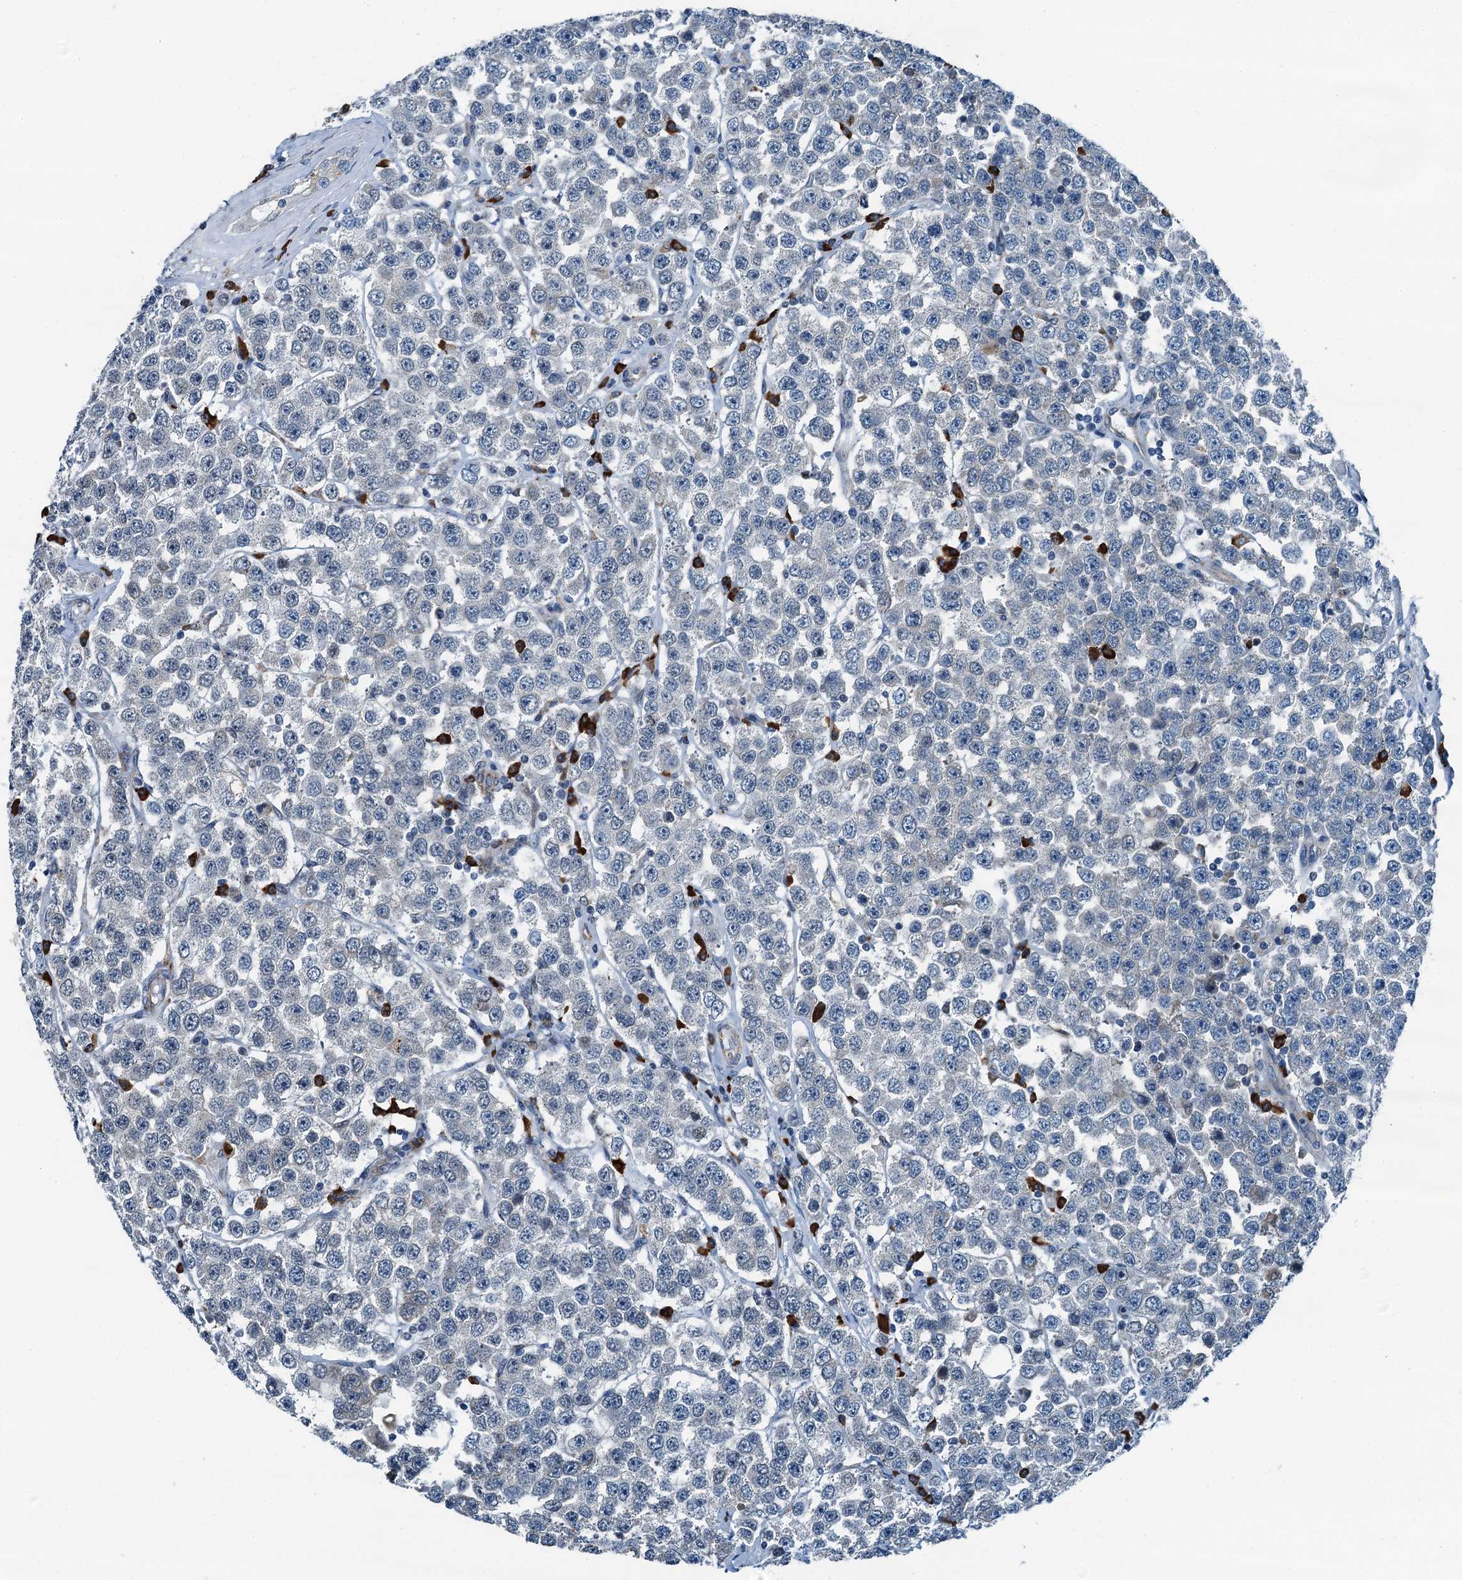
{"staining": {"intensity": "negative", "quantity": "none", "location": "none"}, "tissue": "testis cancer", "cell_type": "Tumor cells", "image_type": "cancer", "snomed": [{"axis": "morphology", "description": "Seminoma, NOS"}, {"axis": "topography", "description": "Testis"}], "caption": "Human testis seminoma stained for a protein using immunohistochemistry reveals no positivity in tumor cells.", "gene": "TAMALIN", "patient": {"sex": "male", "age": 28}}